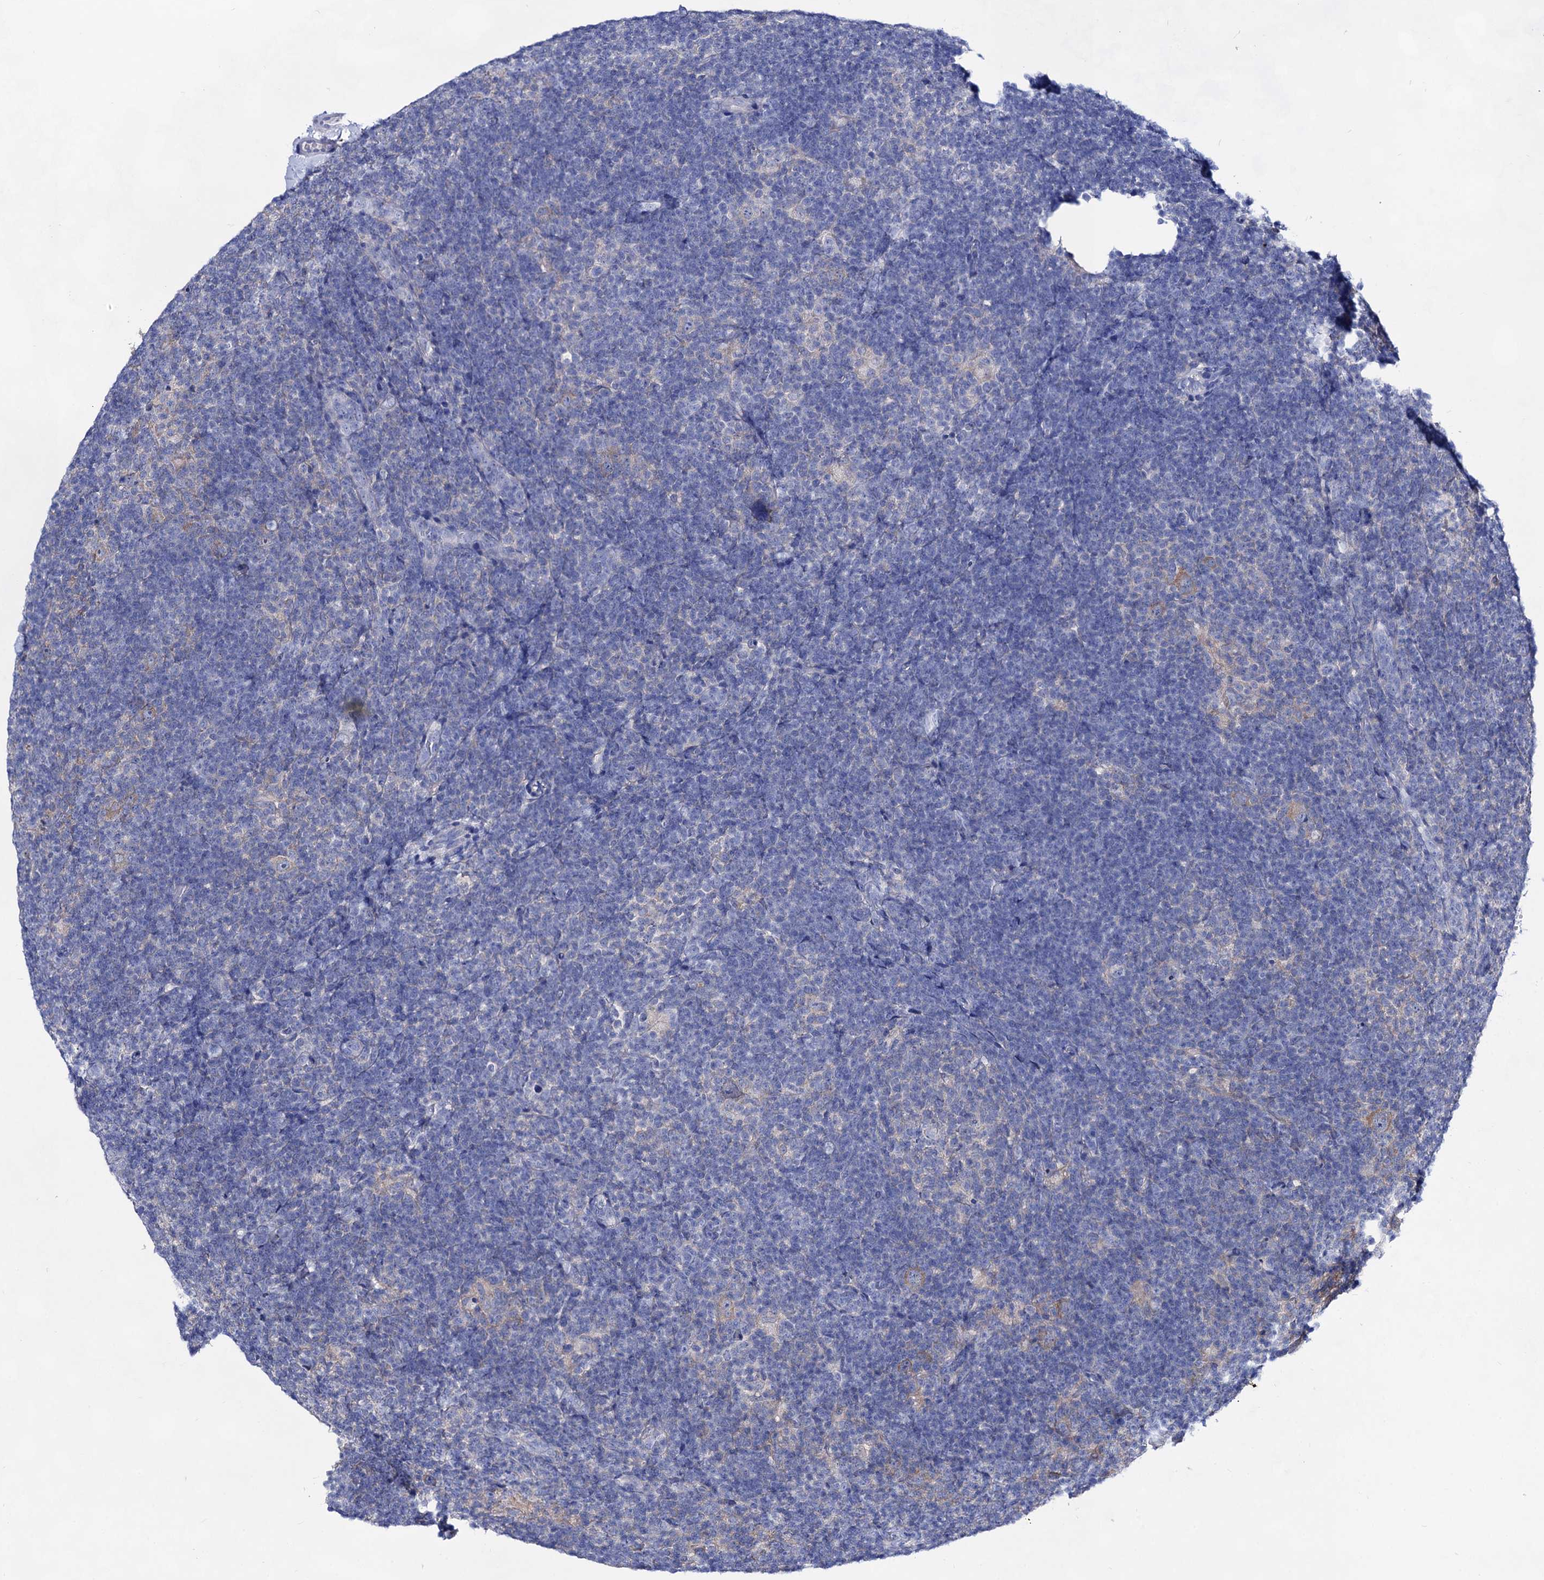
{"staining": {"intensity": "weak", "quantity": "25%-75%", "location": "cytoplasmic/membranous"}, "tissue": "lymphoma", "cell_type": "Tumor cells", "image_type": "cancer", "snomed": [{"axis": "morphology", "description": "Hodgkin's disease, NOS"}, {"axis": "topography", "description": "Lymph node"}], "caption": "Immunohistochemical staining of lymphoma demonstrates low levels of weak cytoplasmic/membranous protein expression in approximately 25%-75% of tumor cells. (brown staining indicates protein expression, while blue staining denotes nuclei).", "gene": "PLIN1", "patient": {"sex": "female", "age": 57}}